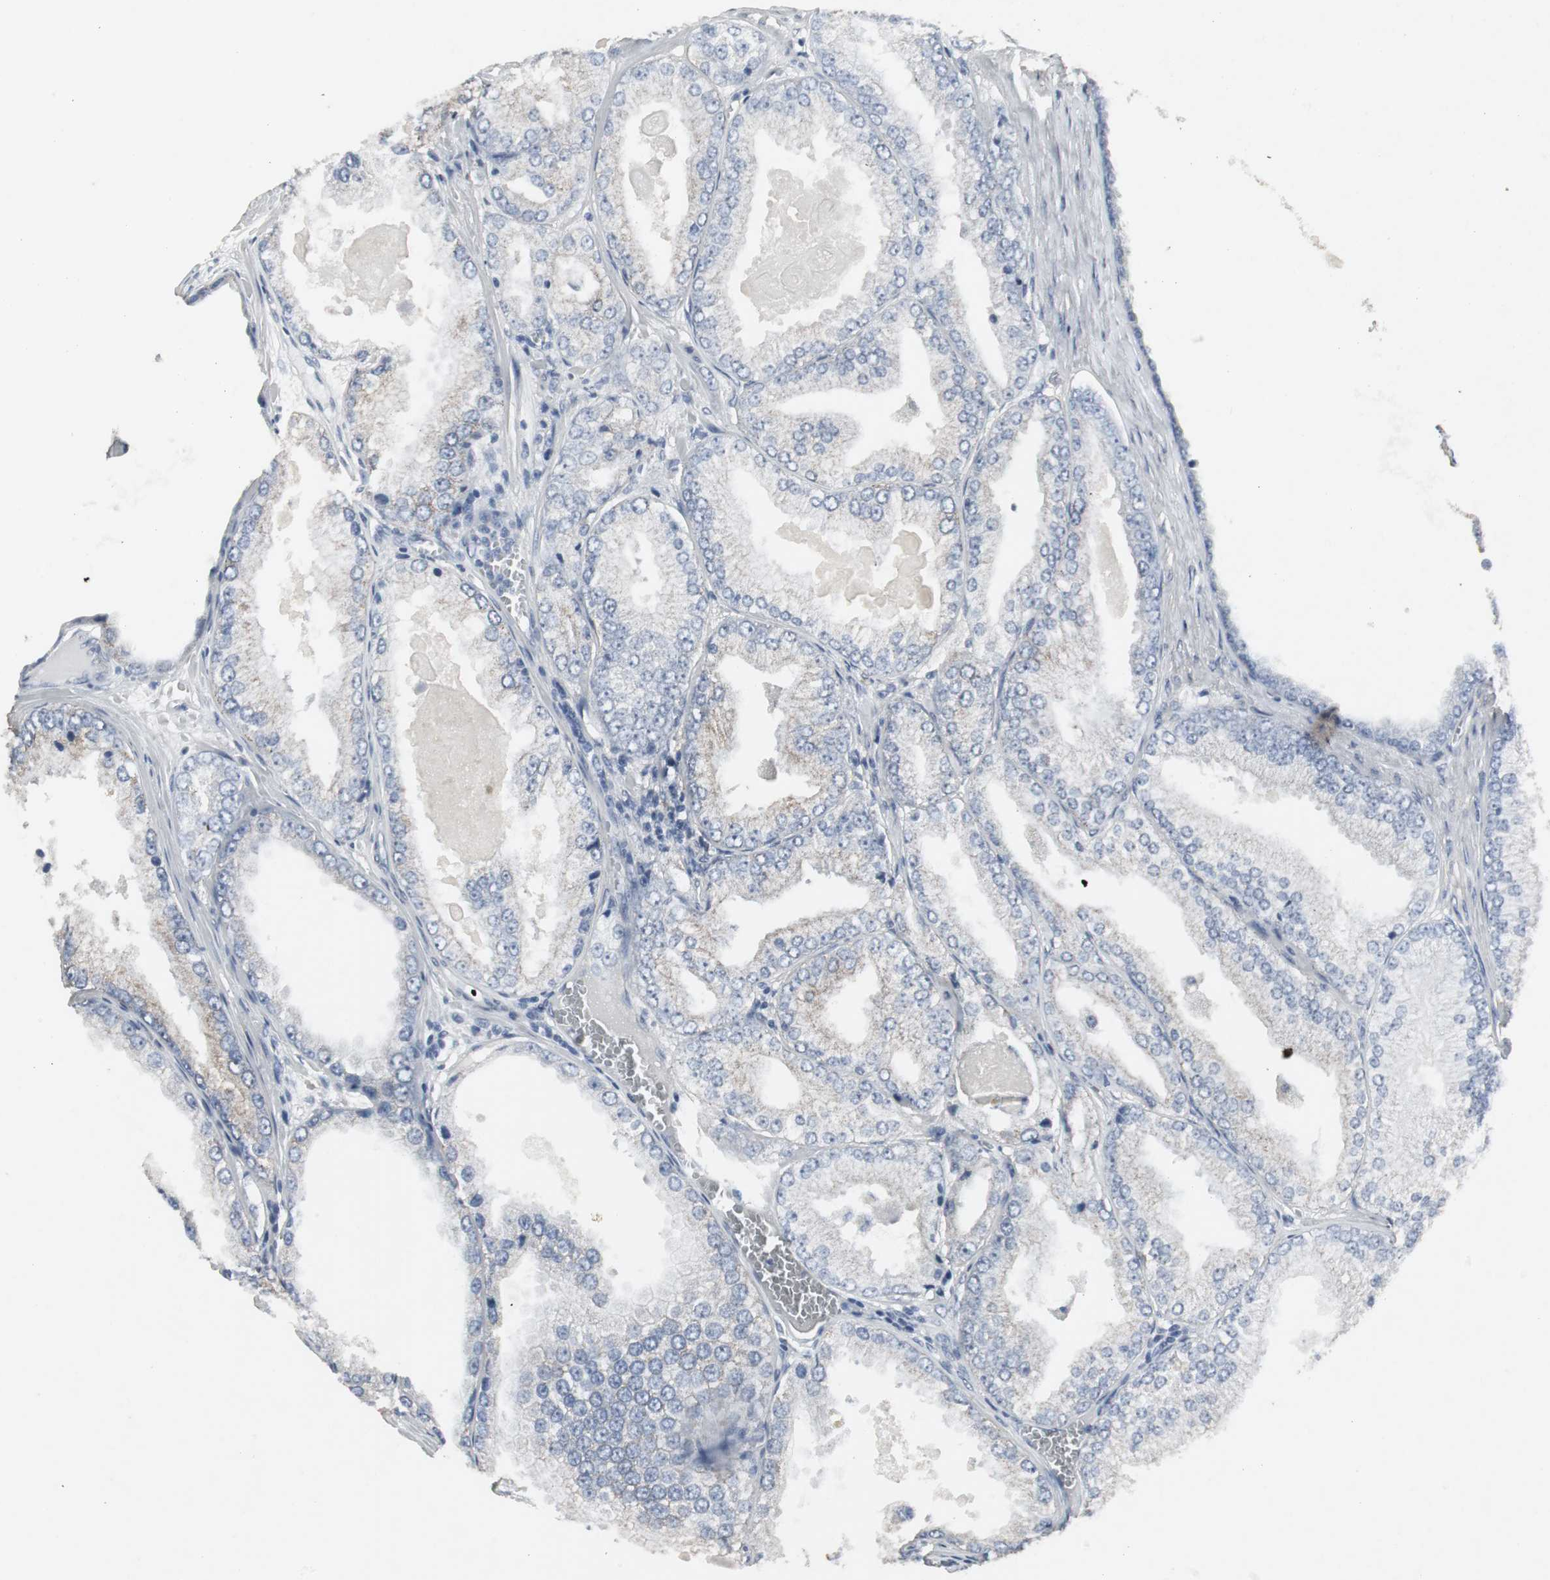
{"staining": {"intensity": "weak", "quantity": "25%-75%", "location": "cytoplasmic/membranous"}, "tissue": "prostate cancer", "cell_type": "Tumor cells", "image_type": "cancer", "snomed": [{"axis": "morphology", "description": "Adenocarcinoma, High grade"}, {"axis": "topography", "description": "Prostate"}], "caption": "This is a histology image of immunohistochemistry staining of prostate cancer (adenocarcinoma (high-grade)), which shows weak expression in the cytoplasmic/membranous of tumor cells.", "gene": "ACAA1", "patient": {"sex": "male", "age": 61}}